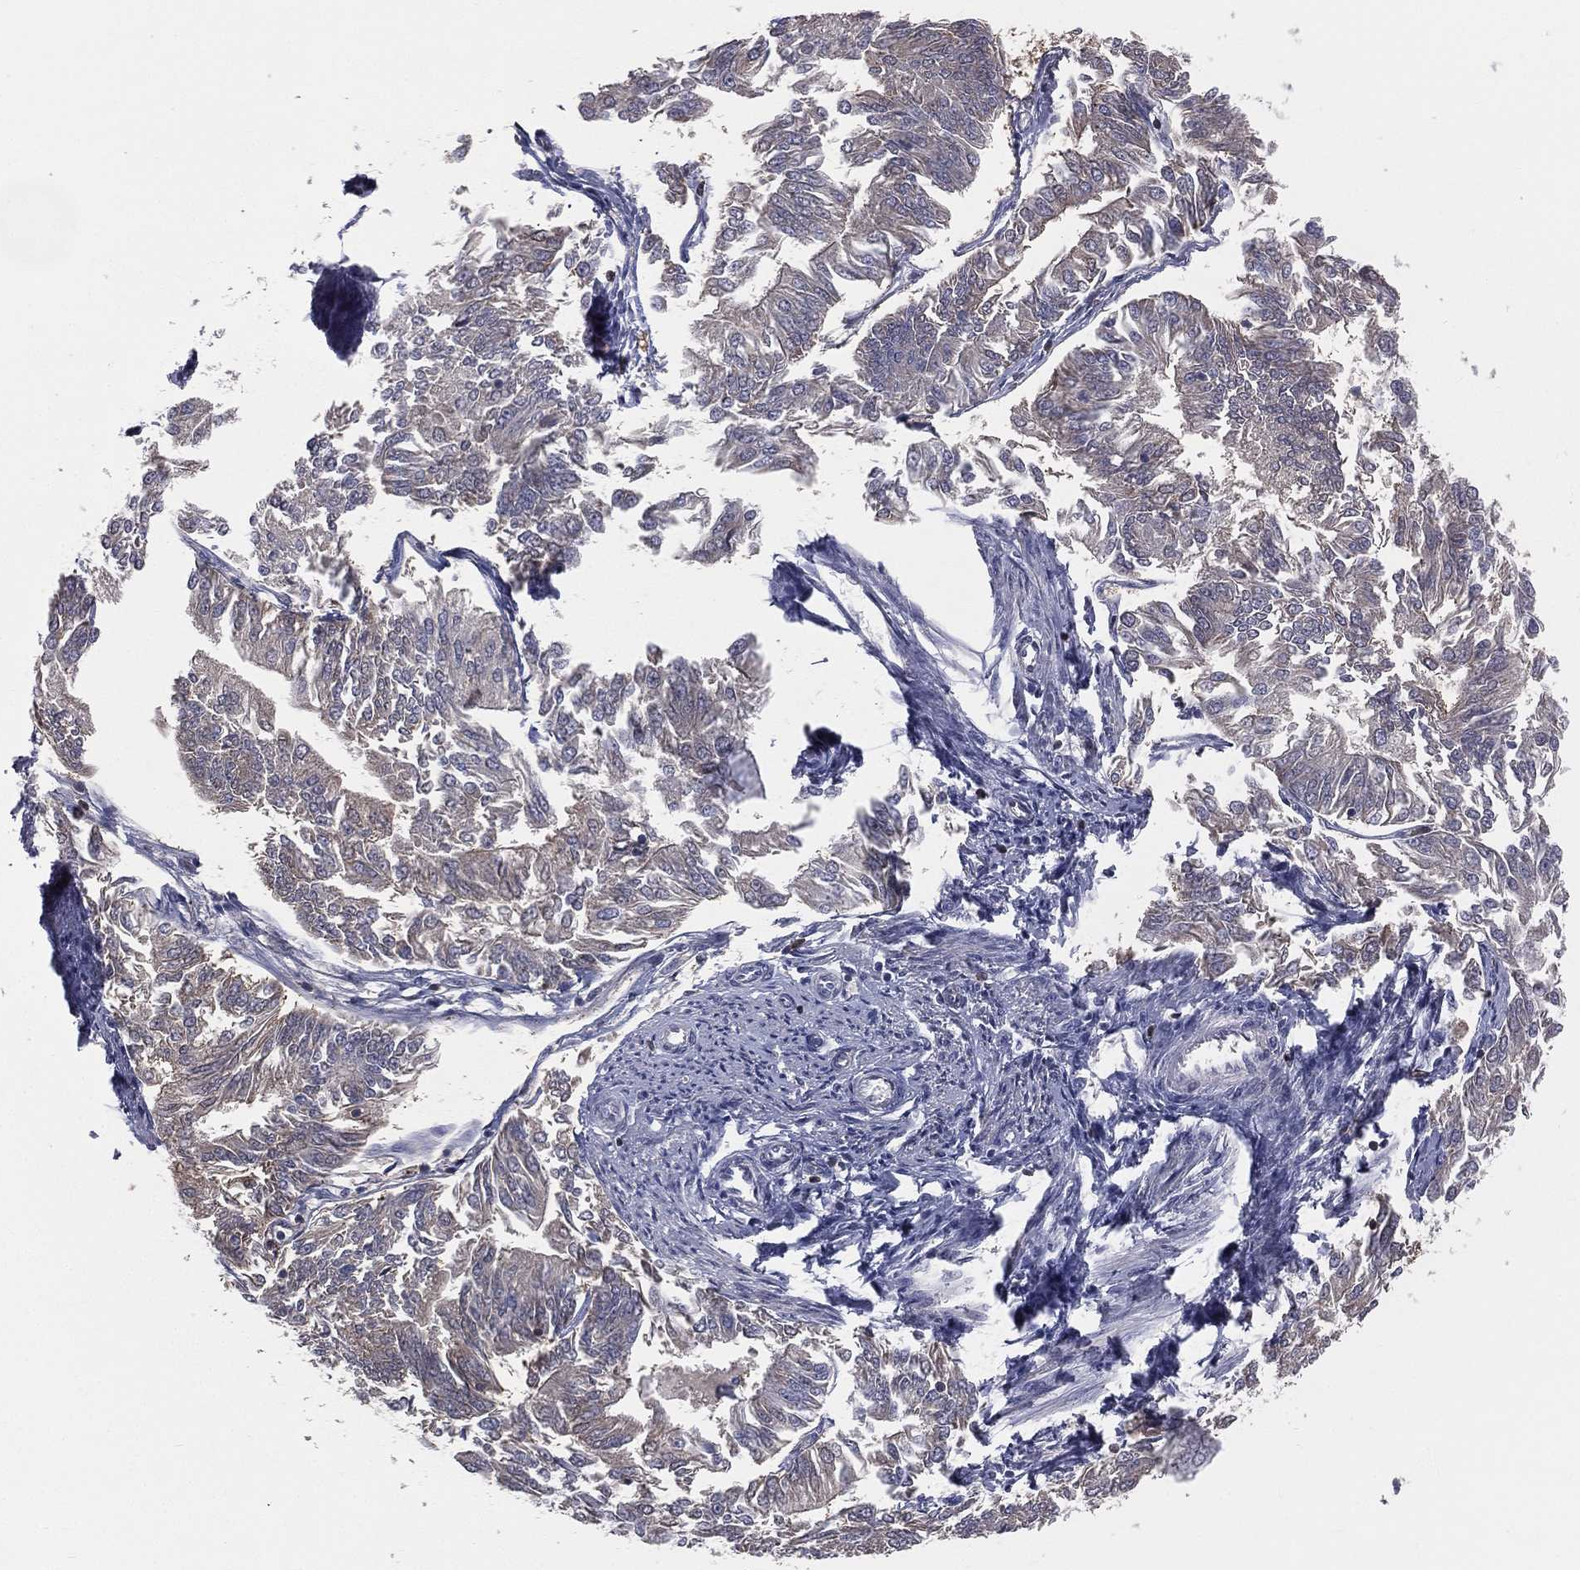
{"staining": {"intensity": "weak", "quantity": "25%-75%", "location": "cytoplasmic/membranous"}, "tissue": "endometrial cancer", "cell_type": "Tumor cells", "image_type": "cancer", "snomed": [{"axis": "morphology", "description": "Adenocarcinoma, NOS"}, {"axis": "topography", "description": "Endometrium"}], "caption": "A high-resolution micrograph shows immunohistochemistry (IHC) staining of endometrial cancer (adenocarcinoma), which displays weak cytoplasmic/membranous positivity in about 25%-75% of tumor cells.", "gene": "DMKN", "patient": {"sex": "female", "age": 58}}